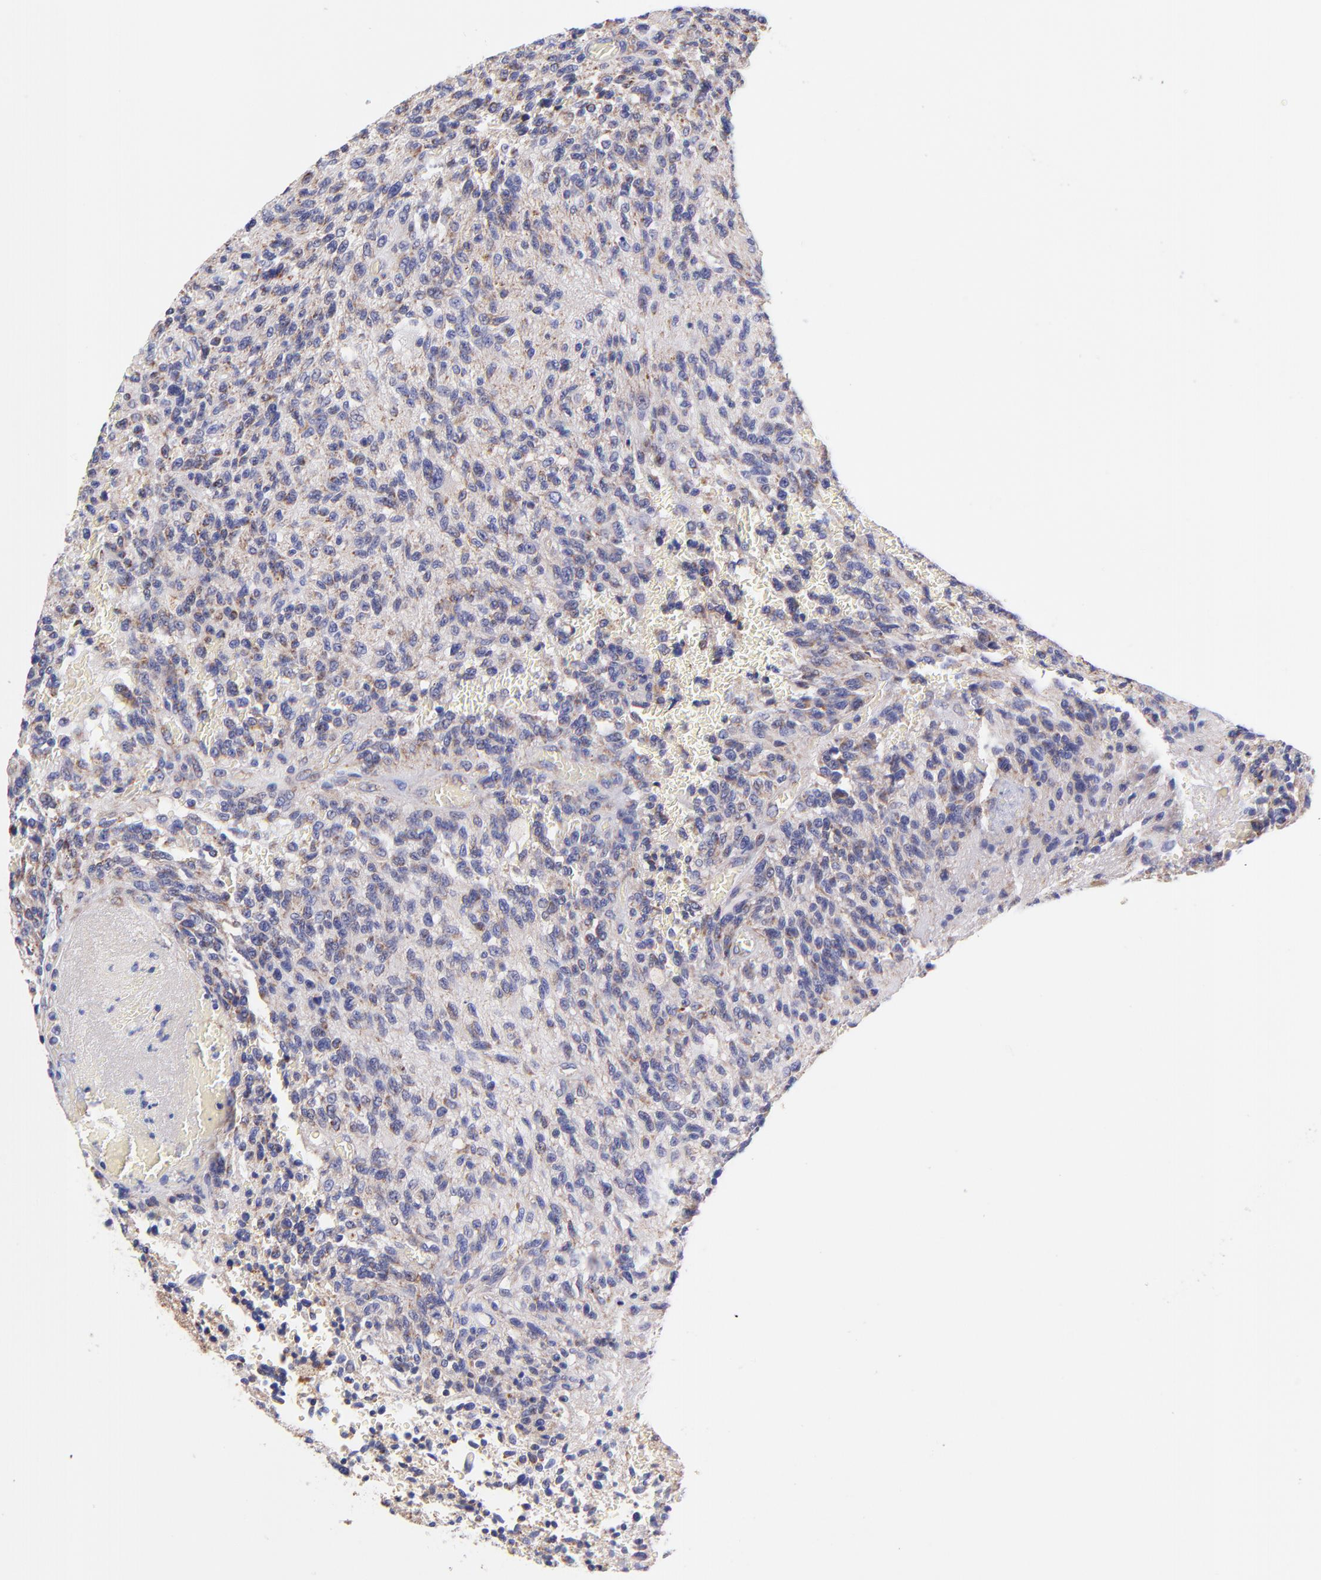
{"staining": {"intensity": "weak", "quantity": "<25%", "location": "cytoplasmic/membranous"}, "tissue": "glioma", "cell_type": "Tumor cells", "image_type": "cancer", "snomed": [{"axis": "morphology", "description": "Normal tissue, NOS"}, {"axis": "morphology", "description": "Glioma, malignant, High grade"}, {"axis": "topography", "description": "Cerebral cortex"}], "caption": "High magnification brightfield microscopy of malignant high-grade glioma stained with DAB (3,3'-diaminobenzidine) (brown) and counterstained with hematoxylin (blue): tumor cells show no significant staining.", "gene": "NDUFB7", "patient": {"sex": "male", "age": 56}}